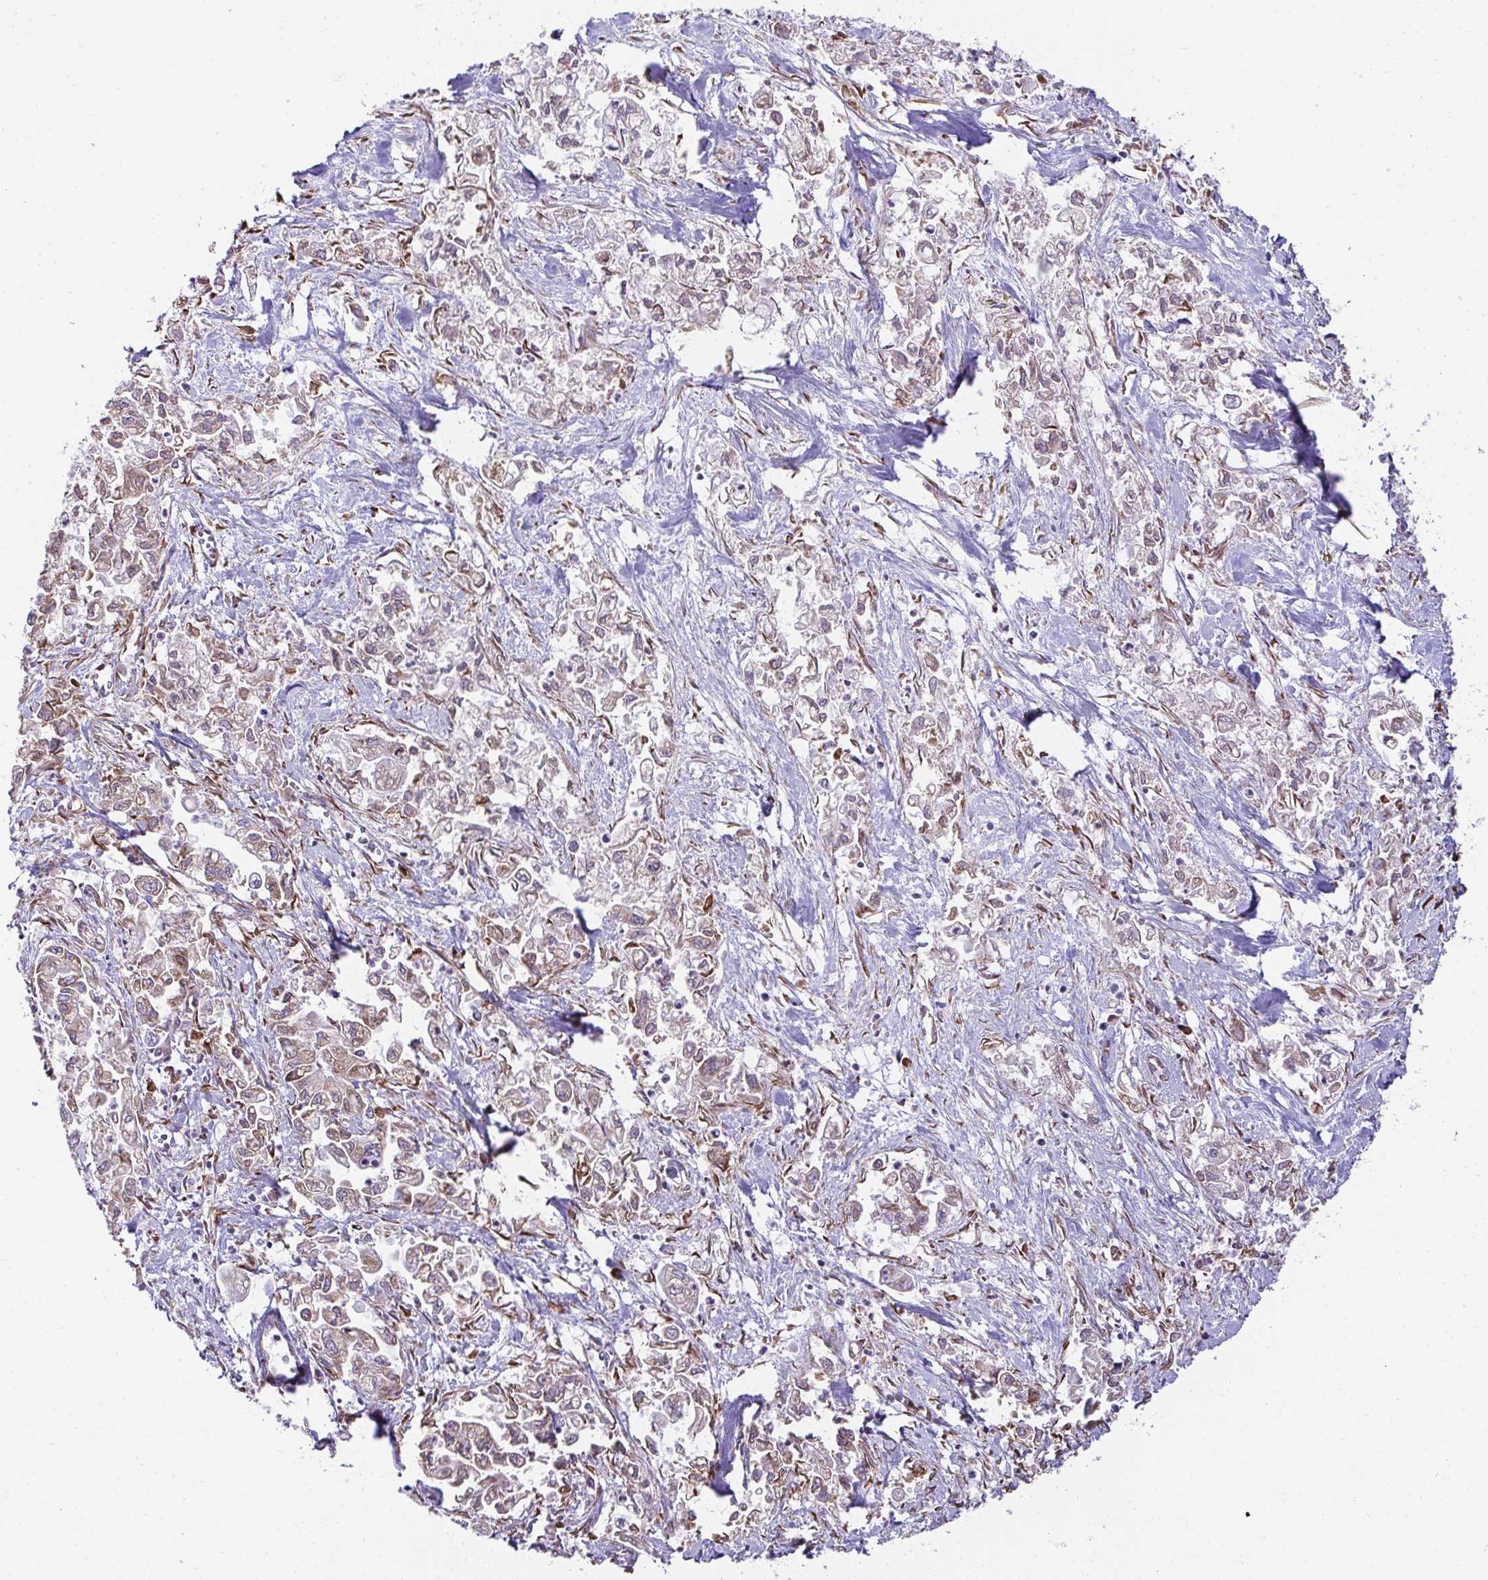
{"staining": {"intensity": "moderate", "quantity": "25%-75%", "location": "cytoplasmic/membranous"}, "tissue": "pancreatic cancer", "cell_type": "Tumor cells", "image_type": "cancer", "snomed": [{"axis": "morphology", "description": "Adenocarcinoma, NOS"}, {"axis": "topography", "description": "Pancreas"}], "caption": "Immunohistochemistry (DAB) staining of human adenocarcinoma (pancreatic) demonstrates moderate cytoplasmic/membranous protein expression in about 25%-75% of tumor cells.", "gene": "RPS7", "patient": {"sex": "male", "age": 72}}